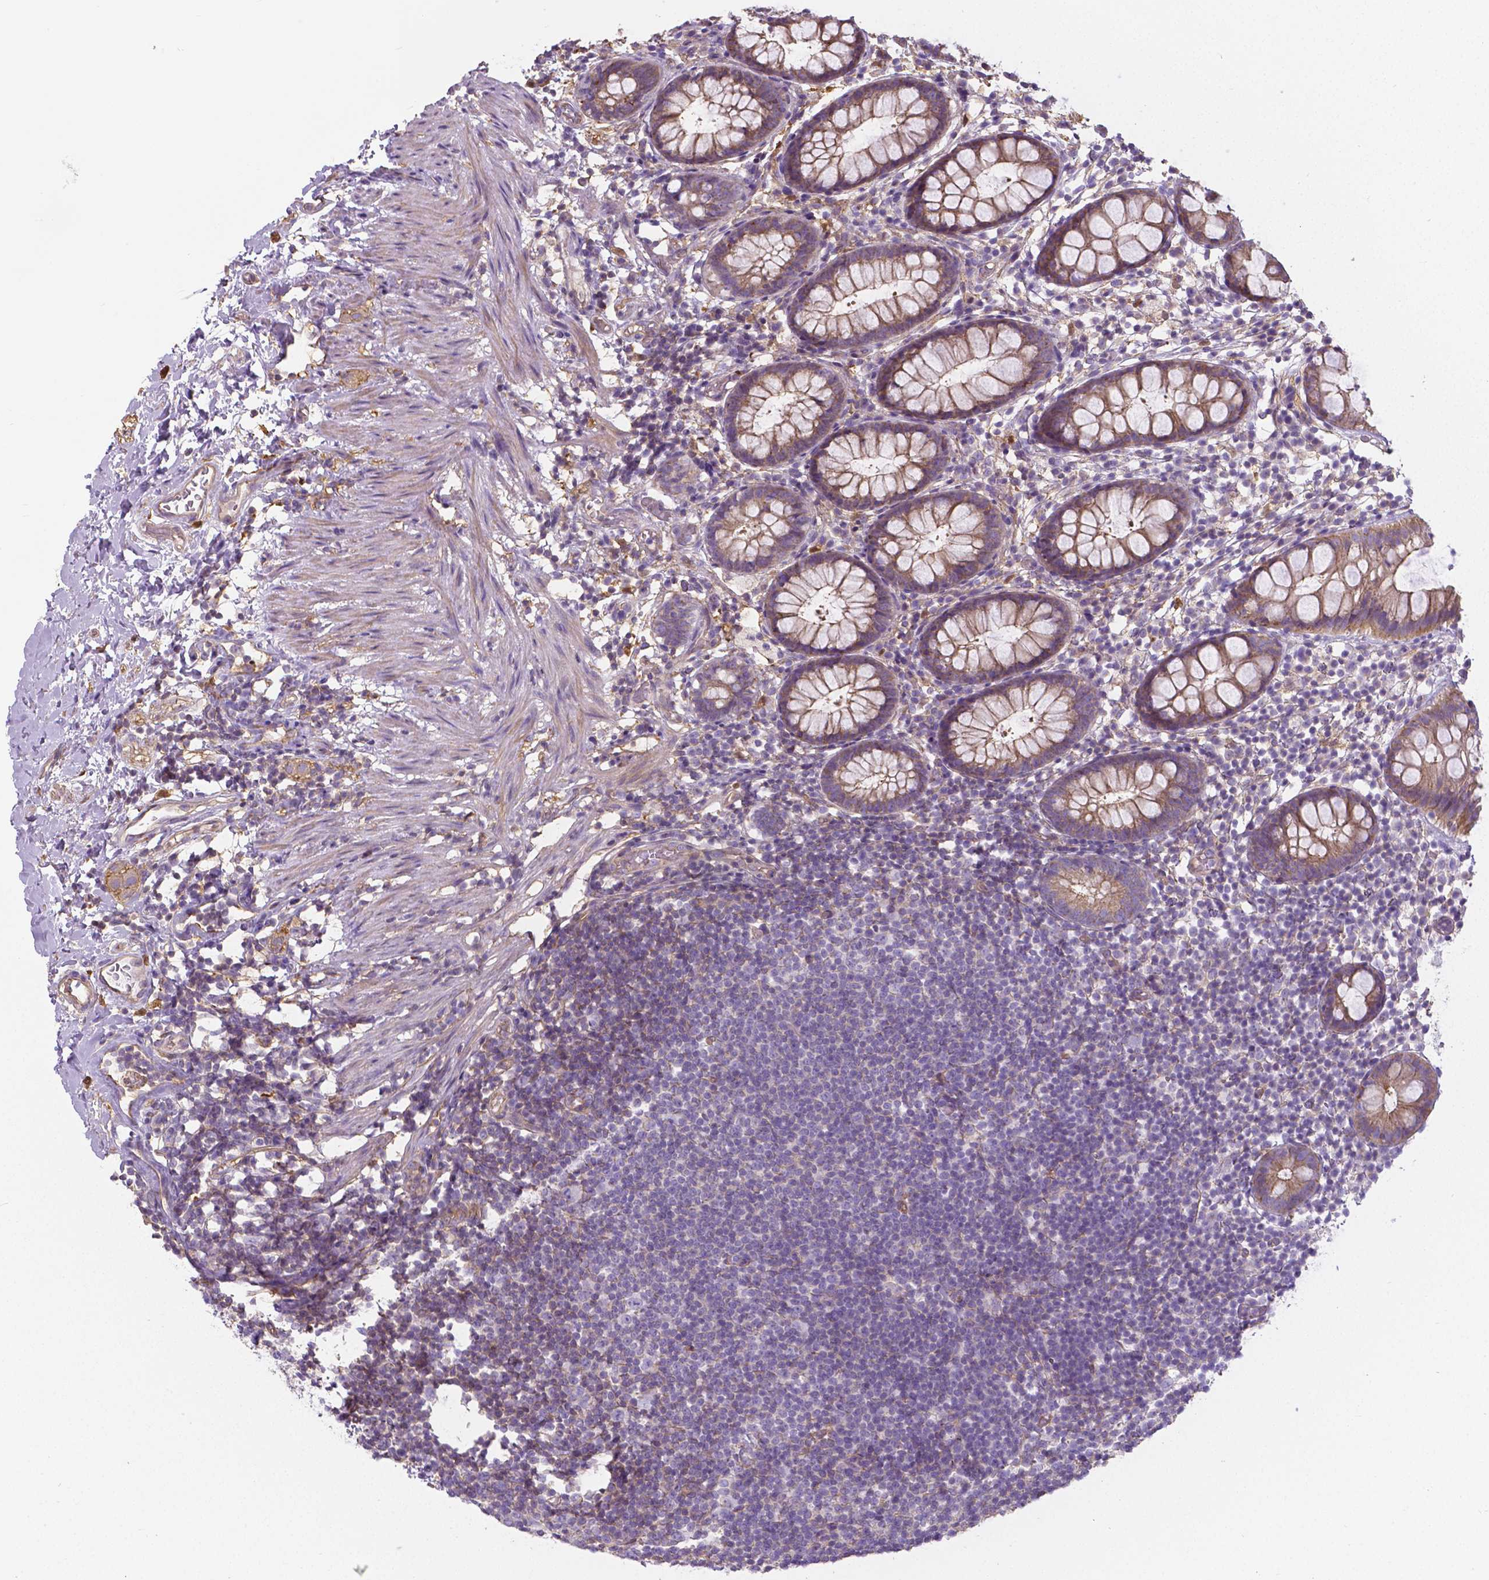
{"staining": {"intensity": "moderate", "quantity": "25%-75%", "location": "cytoplasmic/membranous"}, "tissue": "rectum", "cell_type": "Glandular cells", "image_type": "normal", "snomed": [{"axis": "morphology", "description": "Normal tissue, NOS"}, {"axis": "topography", "description": "Rectum"}], "caption": "Protein staining of normal rectum exhibits moderate cytoplasmic/membranous expression in about 25%-75% of glandular cells. The protein of interest is stained brown, and the nuclei are stained in blue (DAB IHC with brightfield microscopy, high magnification).", "gene": "CRMP1", "patient": {"sex": "female", "age": 62}}